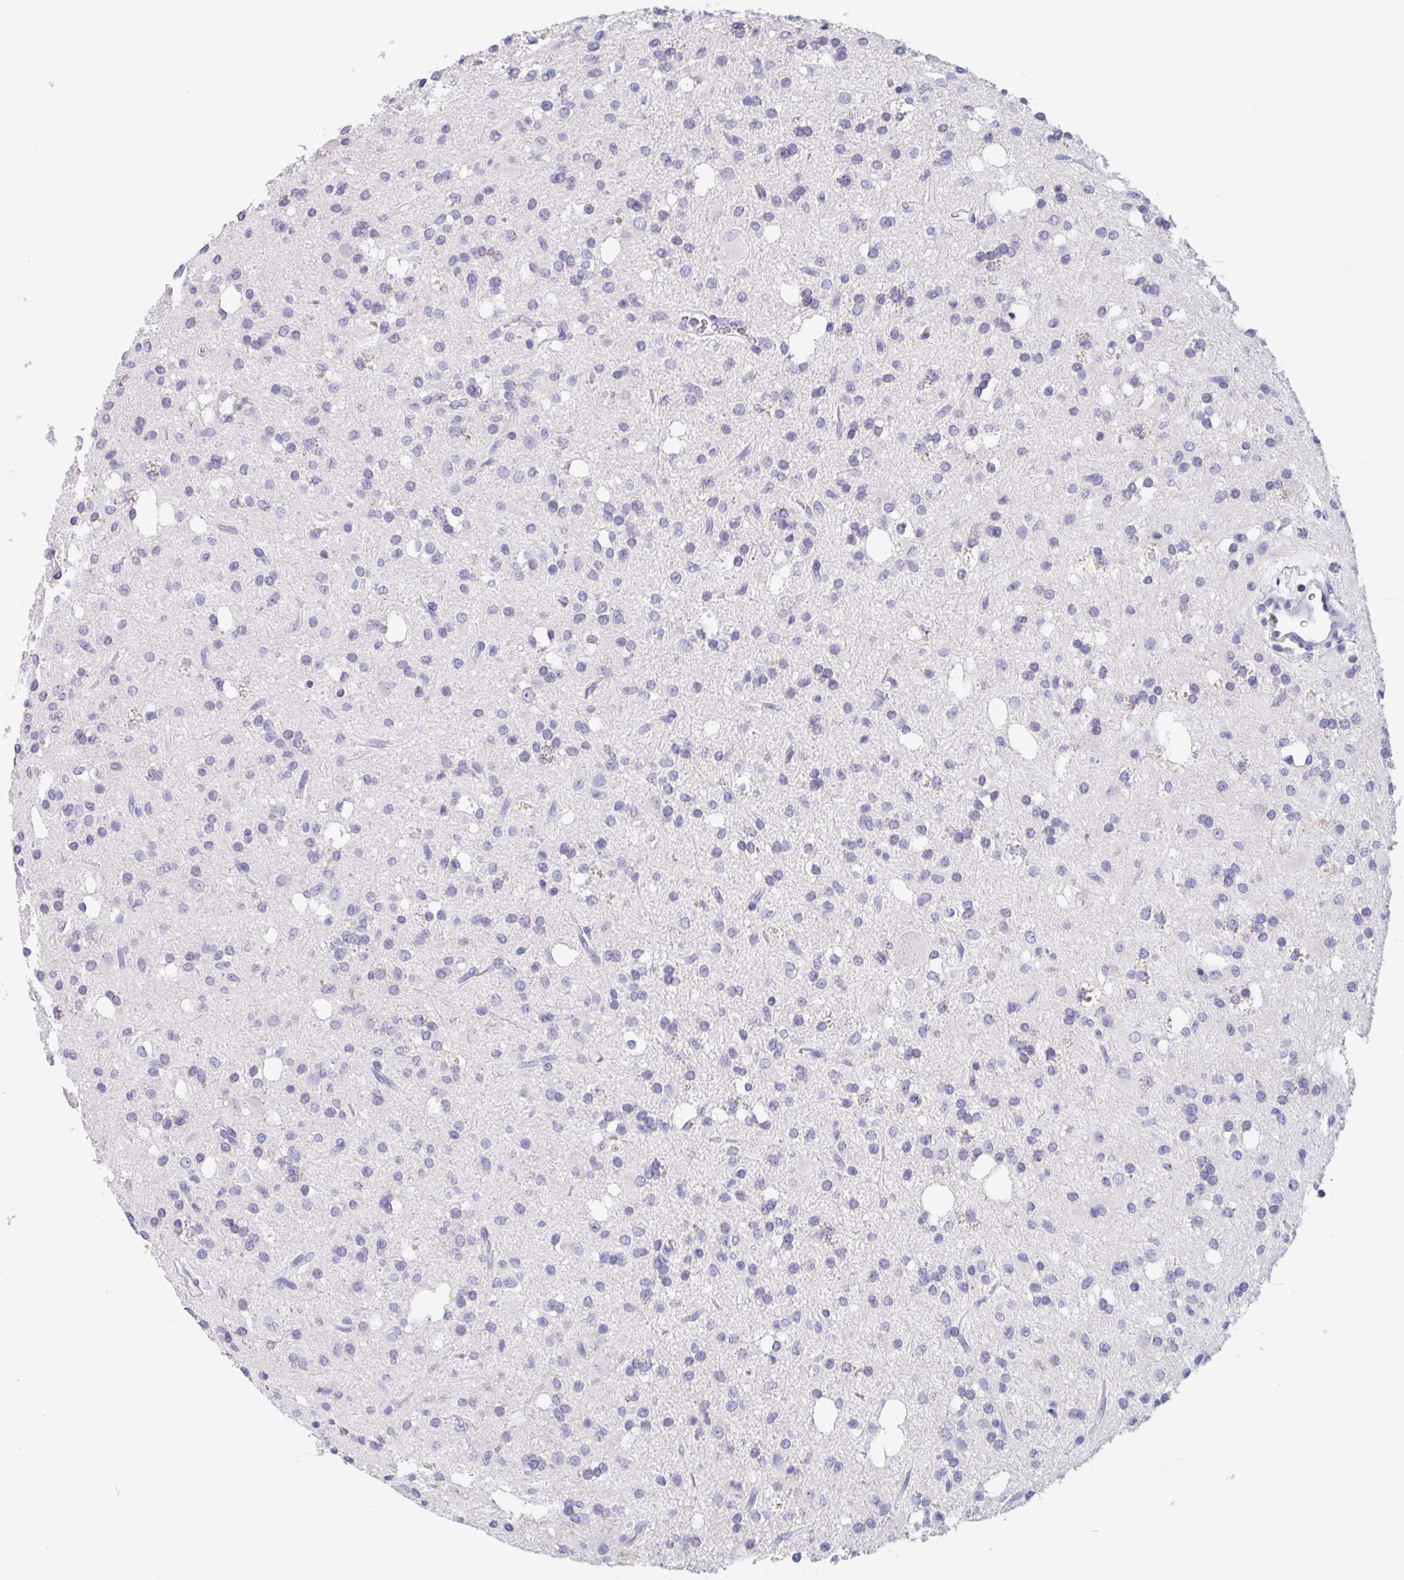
{"staining": {"intensity": "negative", "quantity": "none", "location": "none"}, "tissue": "glioma", "cell_type": "Tumor cells", "image_type": "cancer", "snomed": [{"axis": "morphology", "description": "Glioma, malignant, Low grade"}, {"axis": "topography", "description": "Brain"}], "caption": "Immunohistochemistry histopathology image of neoplastic tissue: human glioma stained with DAB displays no significant protein expression in tumor cells. Brightfield microscopy of immunohistochemistry (IHC) stained with DAB (brown) and hematoxylin (blue), captured at high magnification.", "gene": "LRRC58", "patient": {"sex": "female", "age": 33}}